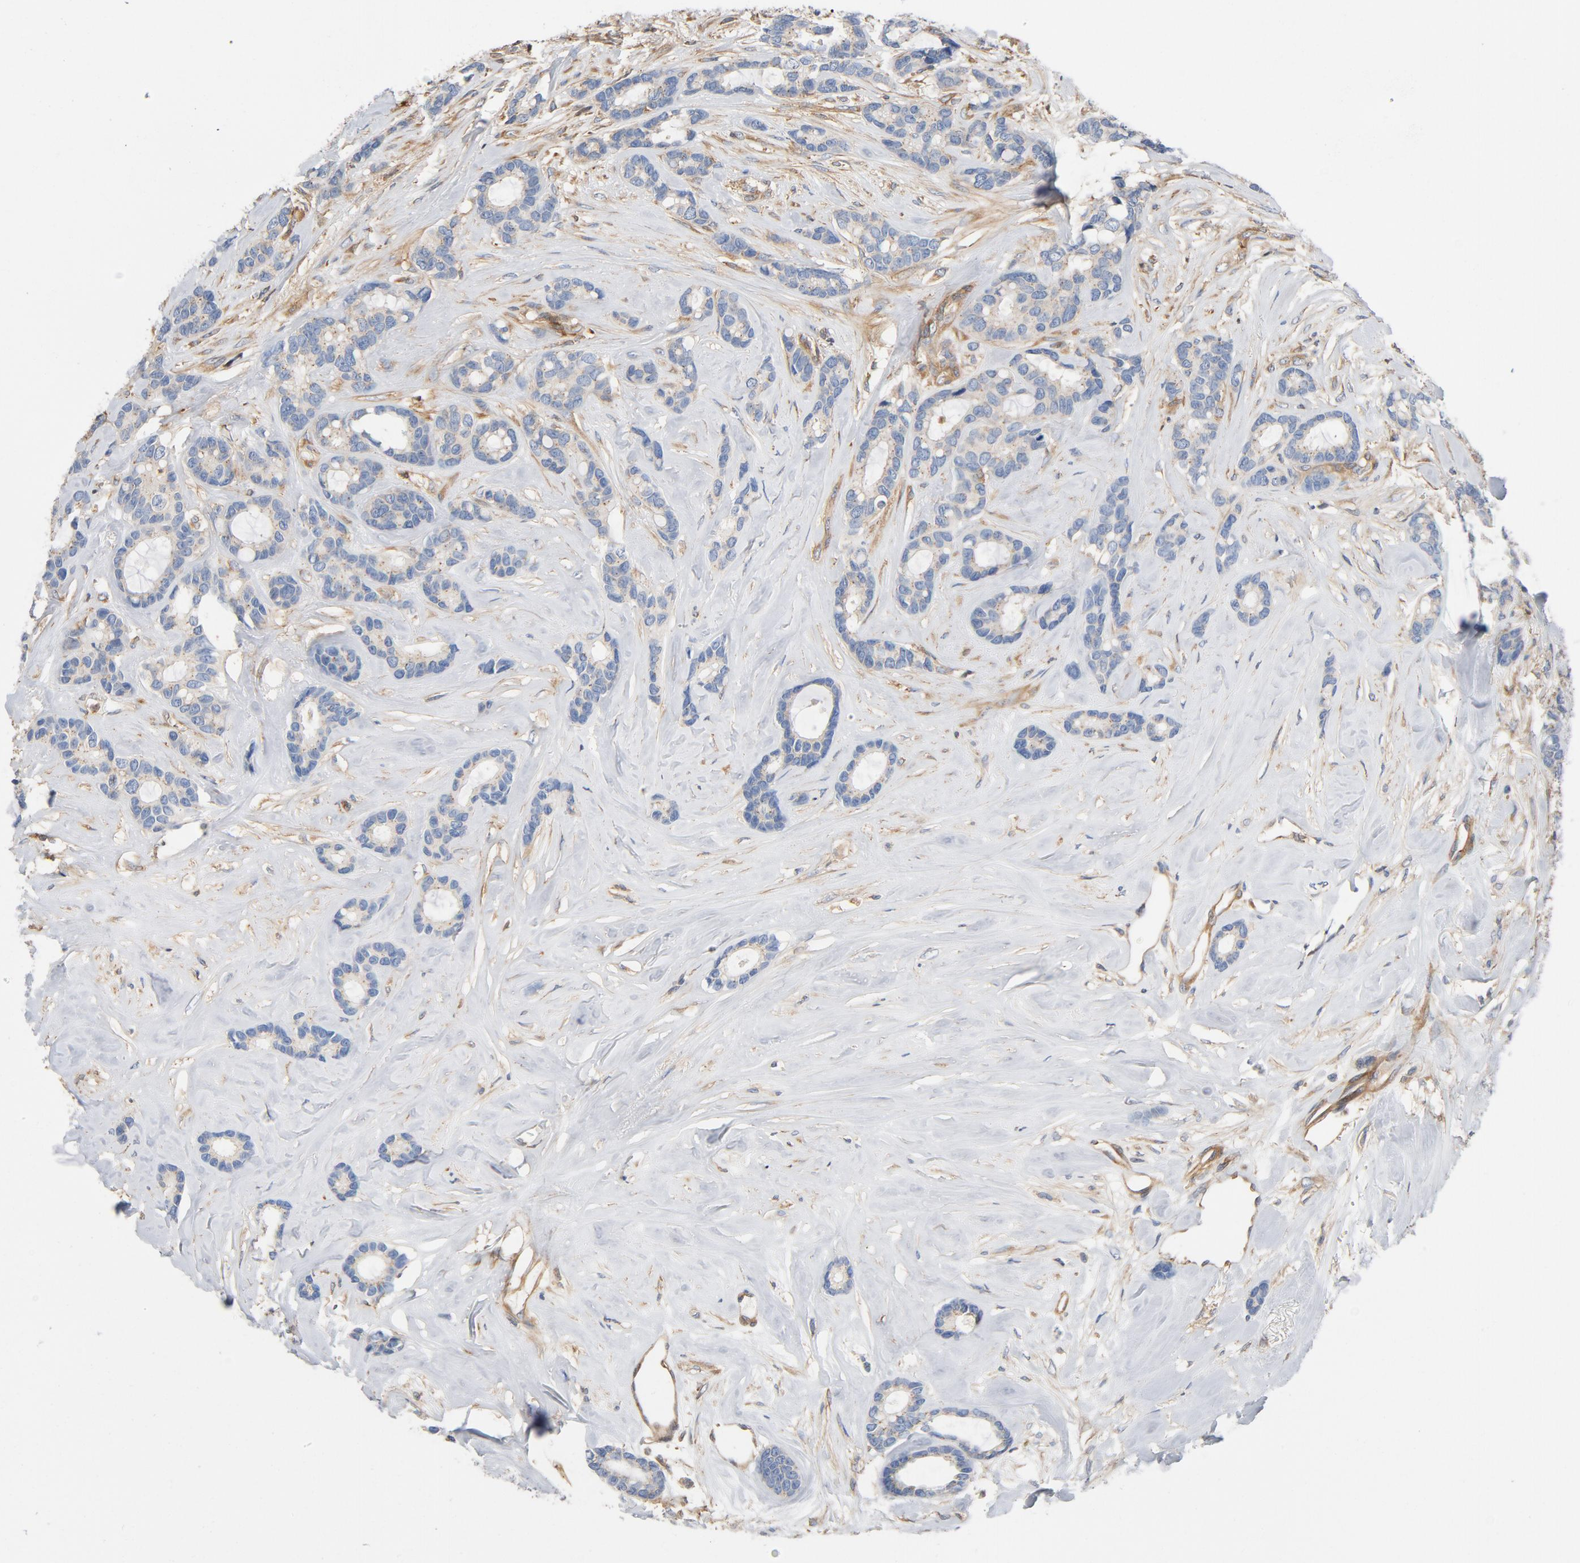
{"staining": {"intensity": "negative", "quantity": "none", "location": "none"}, "tissue": "breast cancer", "cell_type": "Tumor cells", "image_type": "cancer", "snomed": [{"axis": "morphology", "description": "Duct carcinoma"}, {"axis": "topography", "description": "Breast"}], "caption": "Tumor cells show no significant staining in intraductal carcinoma (breast).", "gene": "ILK", "patient": {"sex": "female", "age": 87}}